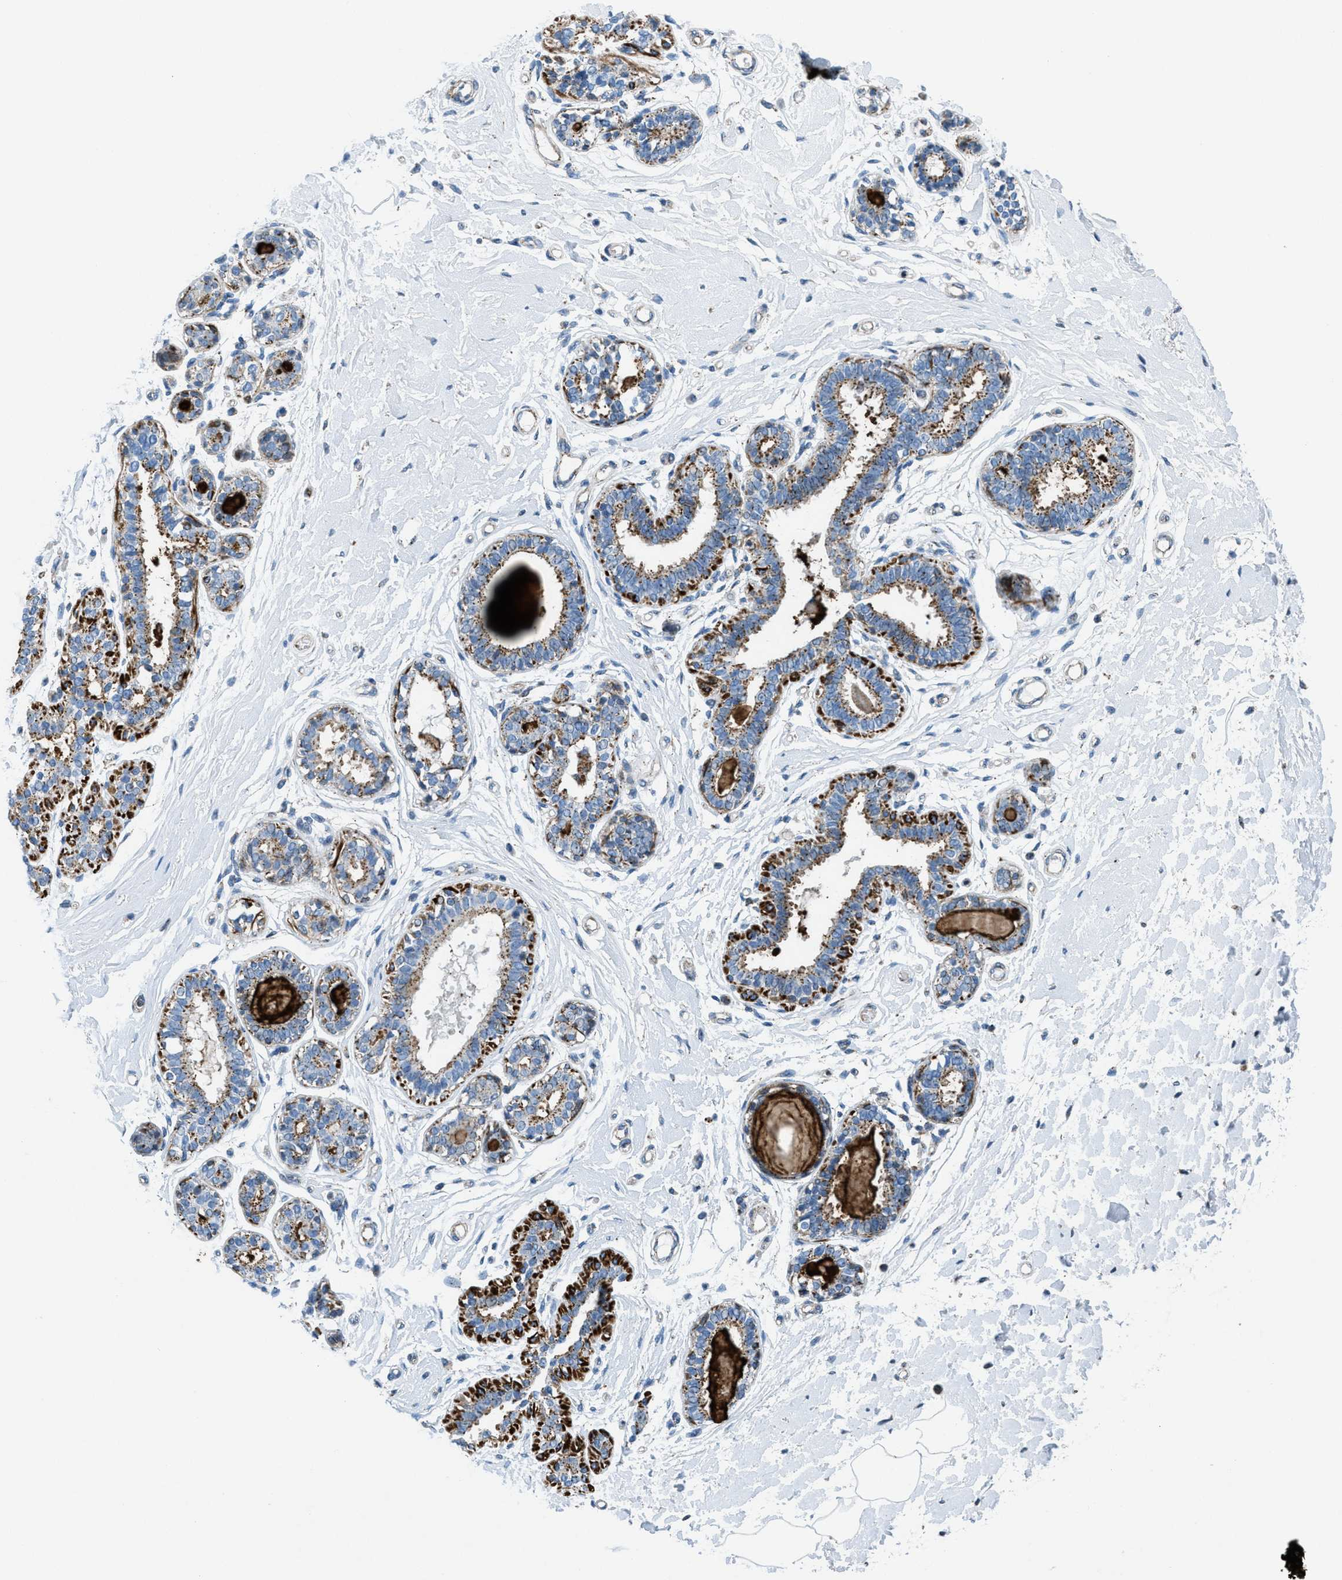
{"staining": {"intensity": "negative", "quantity": "none", "location": "none"}, "tissue": "breast", "cell_type": "Adipocytes", "image_type": "normal", "snomed": [{"axis": "morphology", "description": "Normal tissue, NOS"}, {"axis": "morphology", "description": "Lobular carcinoma"}, {"axis": "topography", "description": "Breast"}], "caption": "Protein analysis of normal breast demonstrates no significant staining in adipocytes. (Immunohistochemistry, brightfield microscopy, high magnification).", "gene": "MFSD13A", "patient": {"sex": "female", "age": 59}}